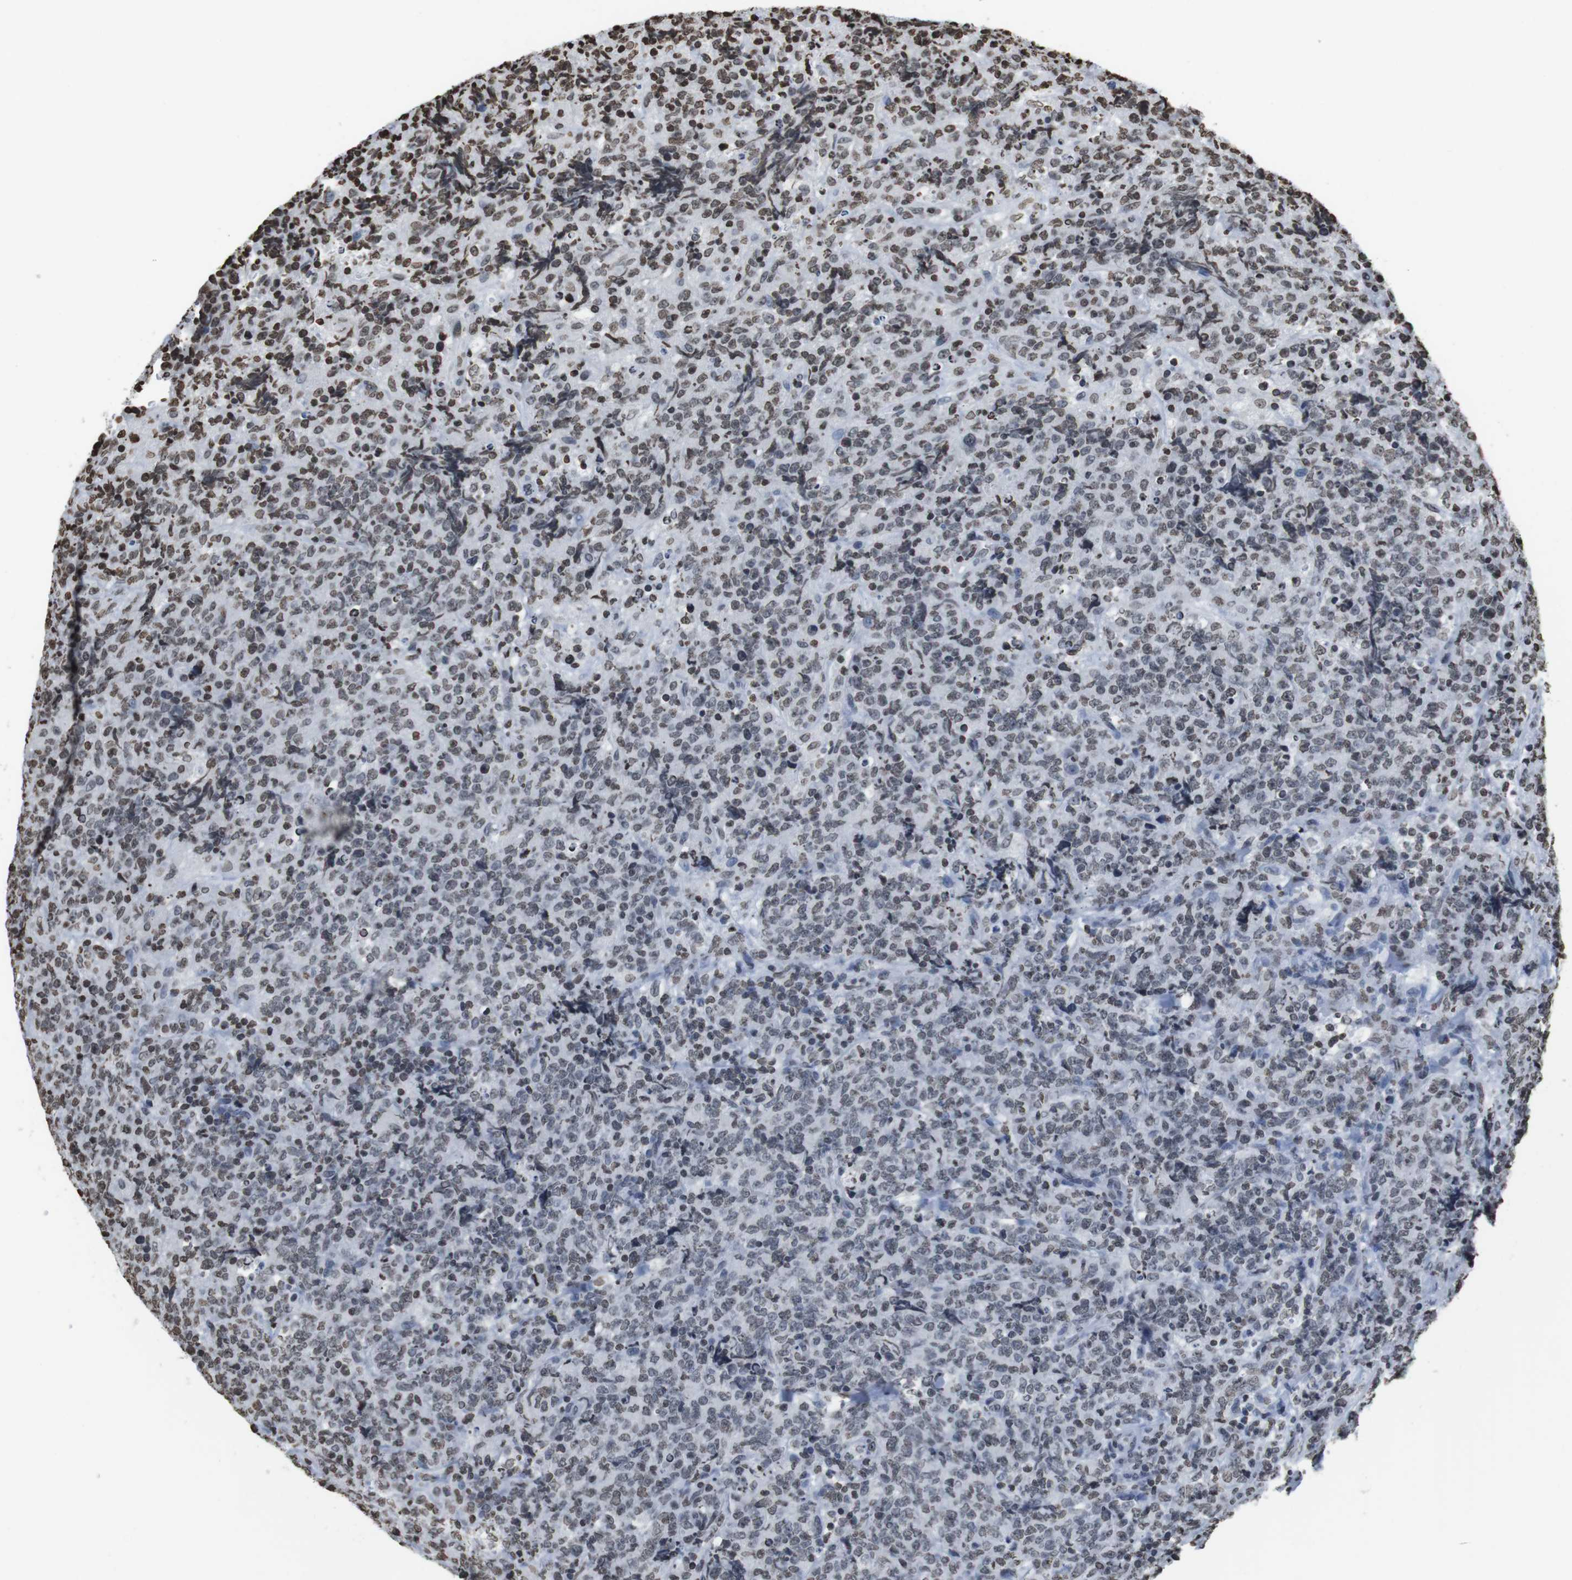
{"staining": {"intensity": "moderate", "quantity": "<25%", "location": "nuclear"}, "tissue": "lymphoma", "cell_type": "Tumor cells", "image_type": "cancer", "snomed": [{"axis": "morphology", "description": "Malignant lymphoma, non-Hodgkin's type, High grade"}, {"axis": "topography", "description": "Tonsil"}], "caption": "Immunohistochemical staining of human high-grade malignant lymphoma, non-Hodgkin's type displays low levels of moderate nuclear protein expression in approximately <25% of tumor cells. The staining was performed using DAB to visualize the protein expression in brown, while the nuclei were stained in blue with hematoxylin (Magnification: 20x).", "gene": "BSX", "patient": {"sex": "female", "age": 36}}